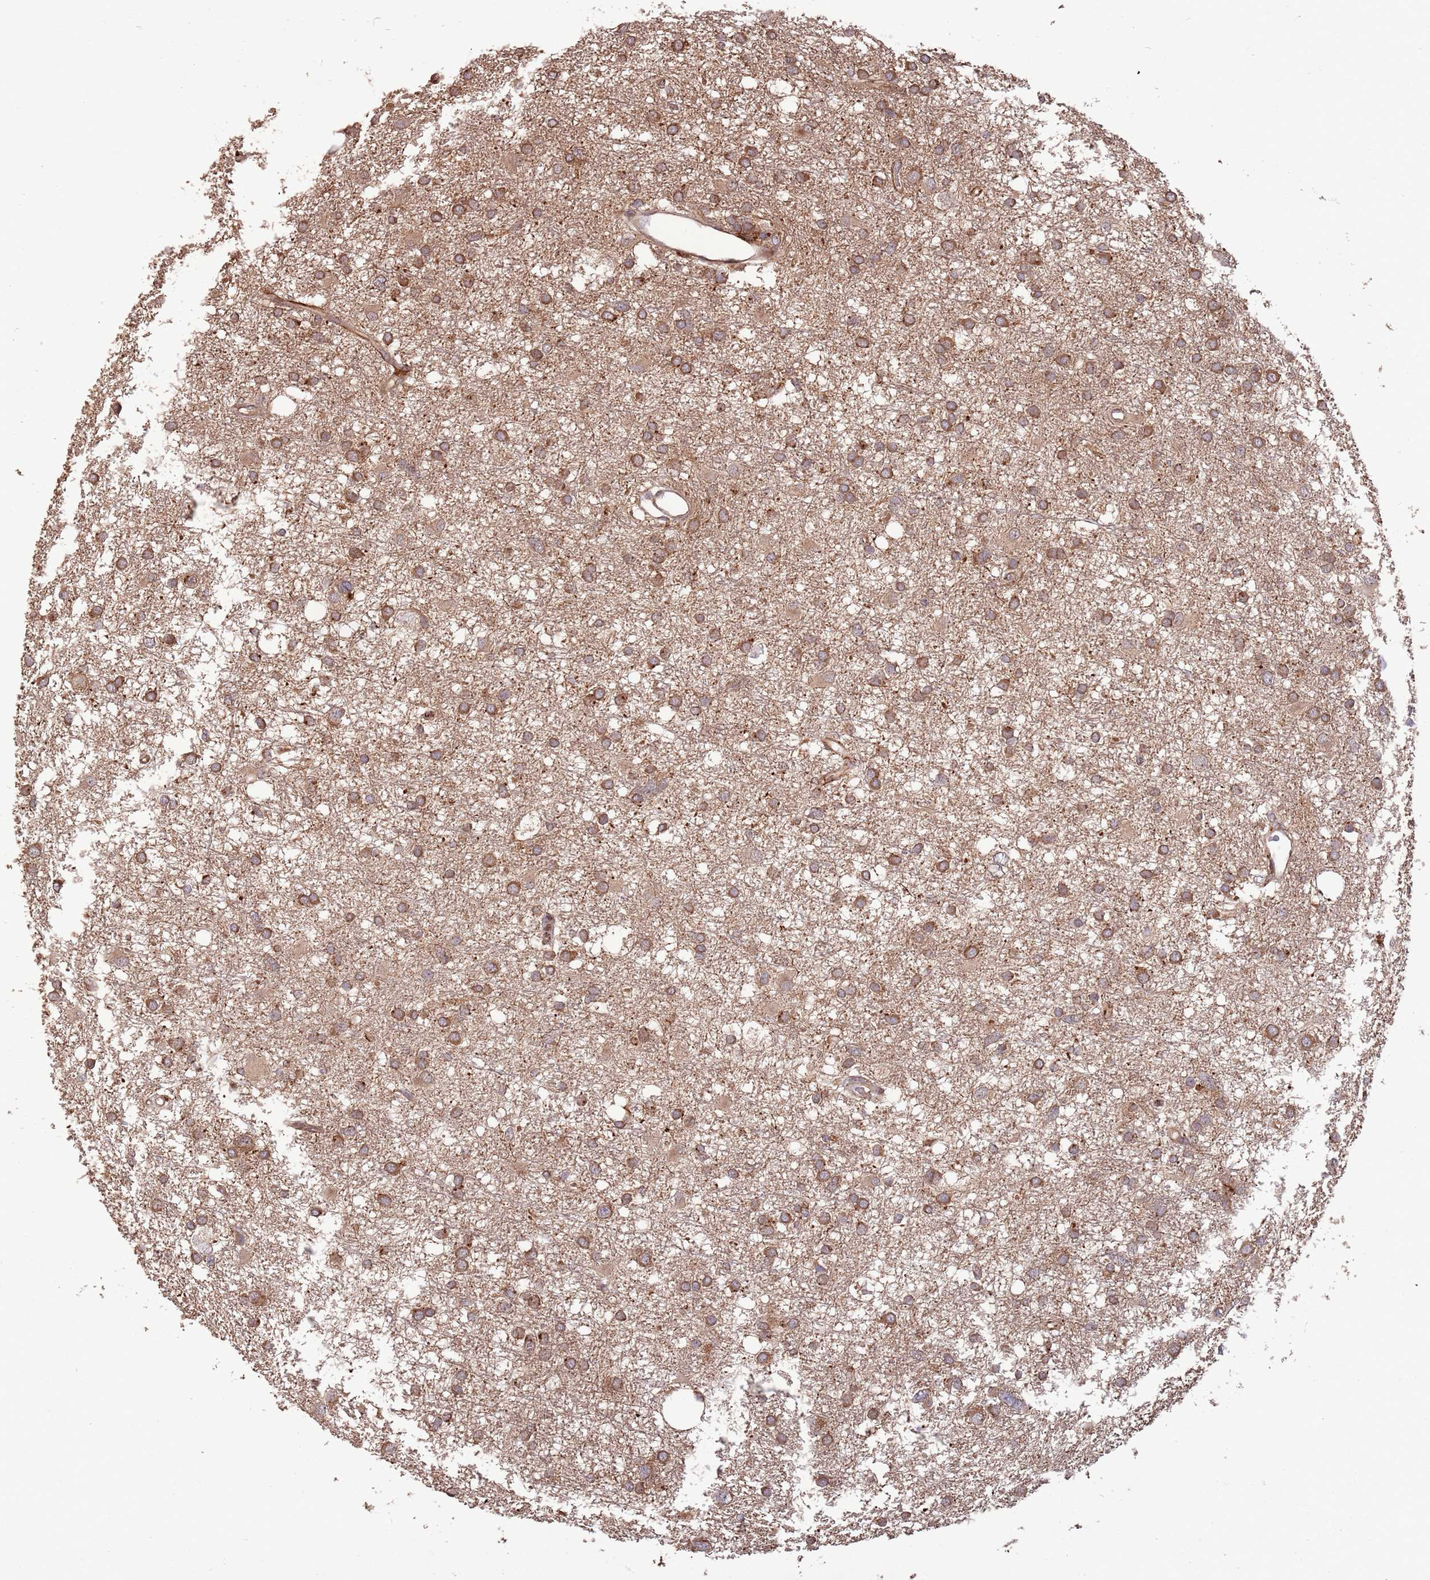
{"staining": {"intensity": "moderate", "quantity": ">75%", "location": "cytoplasmic/membranous"}, "tissue": "glioma", "cell_type": "Tumor cells", "image_type": "cancer", "snomed": [{"axis": "morphology", "description": "Glioma, malignant, High grade"}, {"axis": "topography", "description": "Brain"}], "caption": "Immunohistochemical staining of human malignant glioma (high-grade) shows medium levels of moderate cytoplasmic/membranous staining in about >75% of tumor cells.", "gene": "ZNF428", "patient": {"sex": "male", "age": 61}}